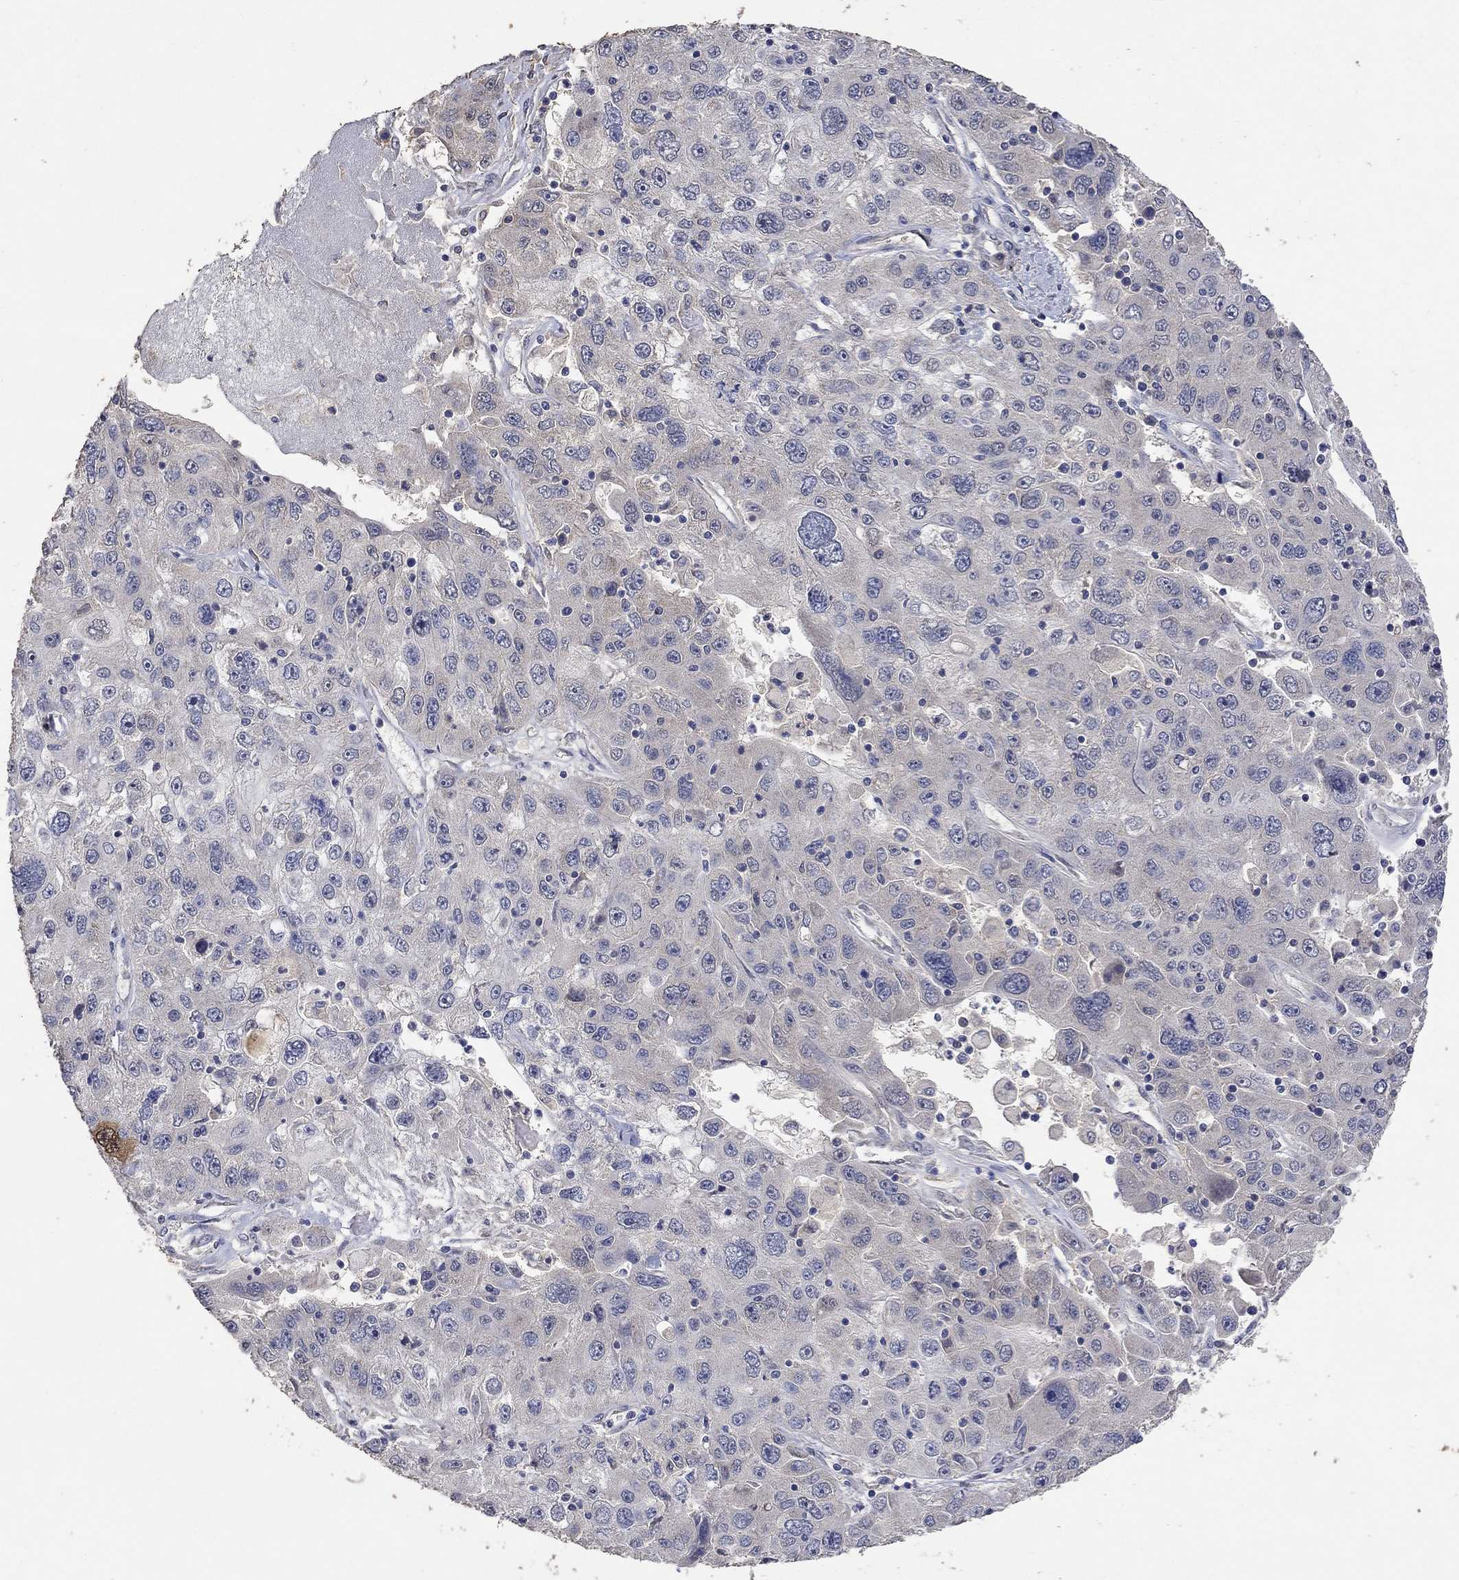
{"staining": {"intensity": "negative", "quantity": "none", "location": "none"}, "tissue": "stomach cancer", "cell_type": "Tumor cells", "image_type": "cancer", "snomed": [{"axis": "morphology", "description": "Adenocarcinoma, NOS"}, {"axis": "topography", "description": "Stomach"}], "caption": "The immunohistochemistry (IHC) image has no significant expression in tumor cells of stomach adenocarcinoma tissue.", "gene": "PTPN20", "patient": {"sex": "male", "age": 56}}